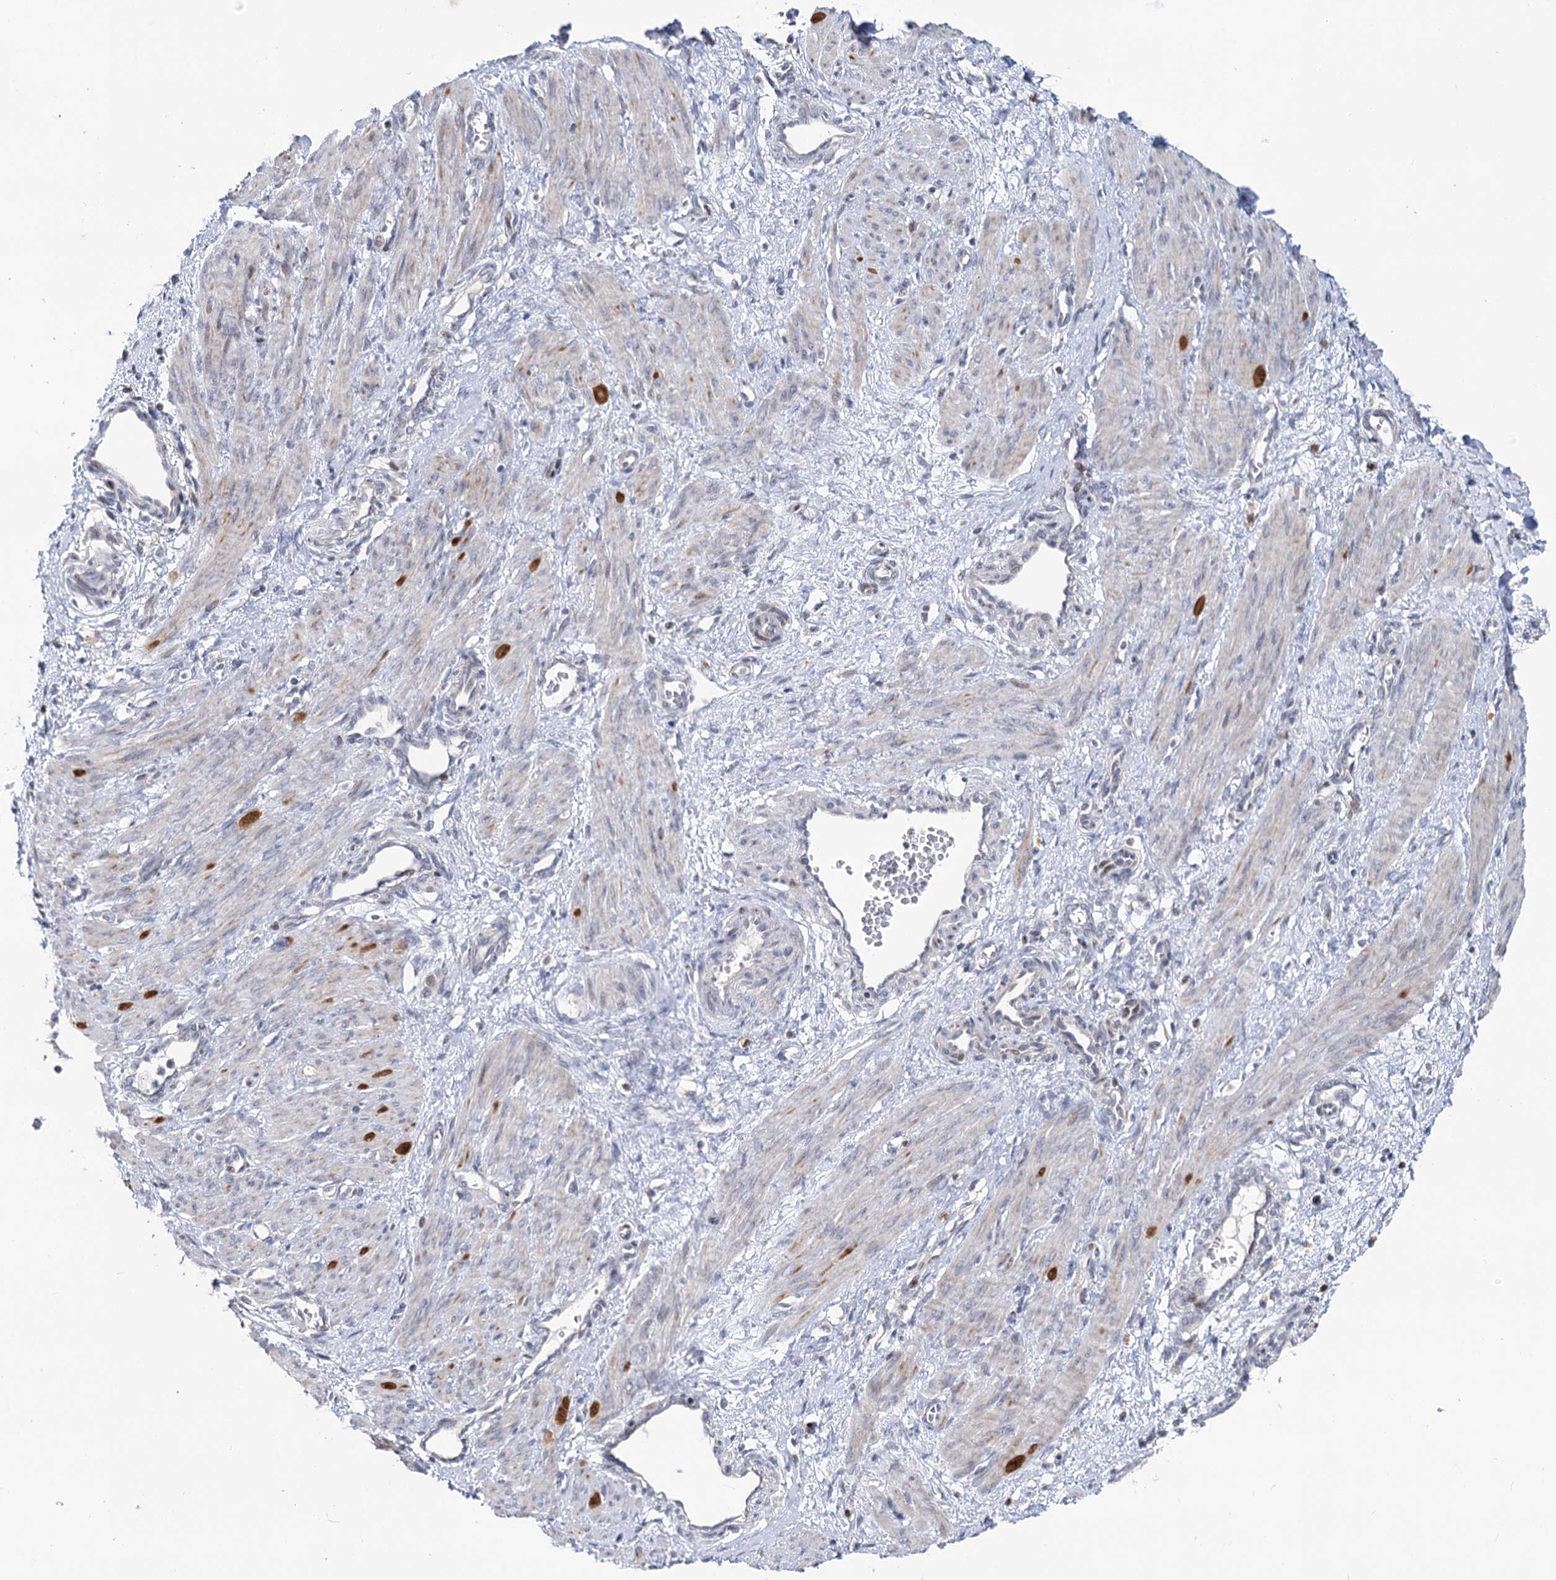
{"staining": {"intensity": "weak", "quantity": "<25%", "location": "cytoplasmic/membranous"}, "tissue": "smooth muscle", "cell_type": "Smooth muscle cells", "image_type": "normal", "snomed": [{"axis": "morphology", "description": "Normal tissue, NOS"}, {"axis": "topography", "description": "Endometrium"}], "caption": "A photomicrograph of smooth muscle stained for a protein shows no brown staining in smooth muscle cells. (Immunohistochemistry, brightfield microscopy, high magnification).", "gene": "PTGR1", "patient": {"sex": "female", "age": 33}}